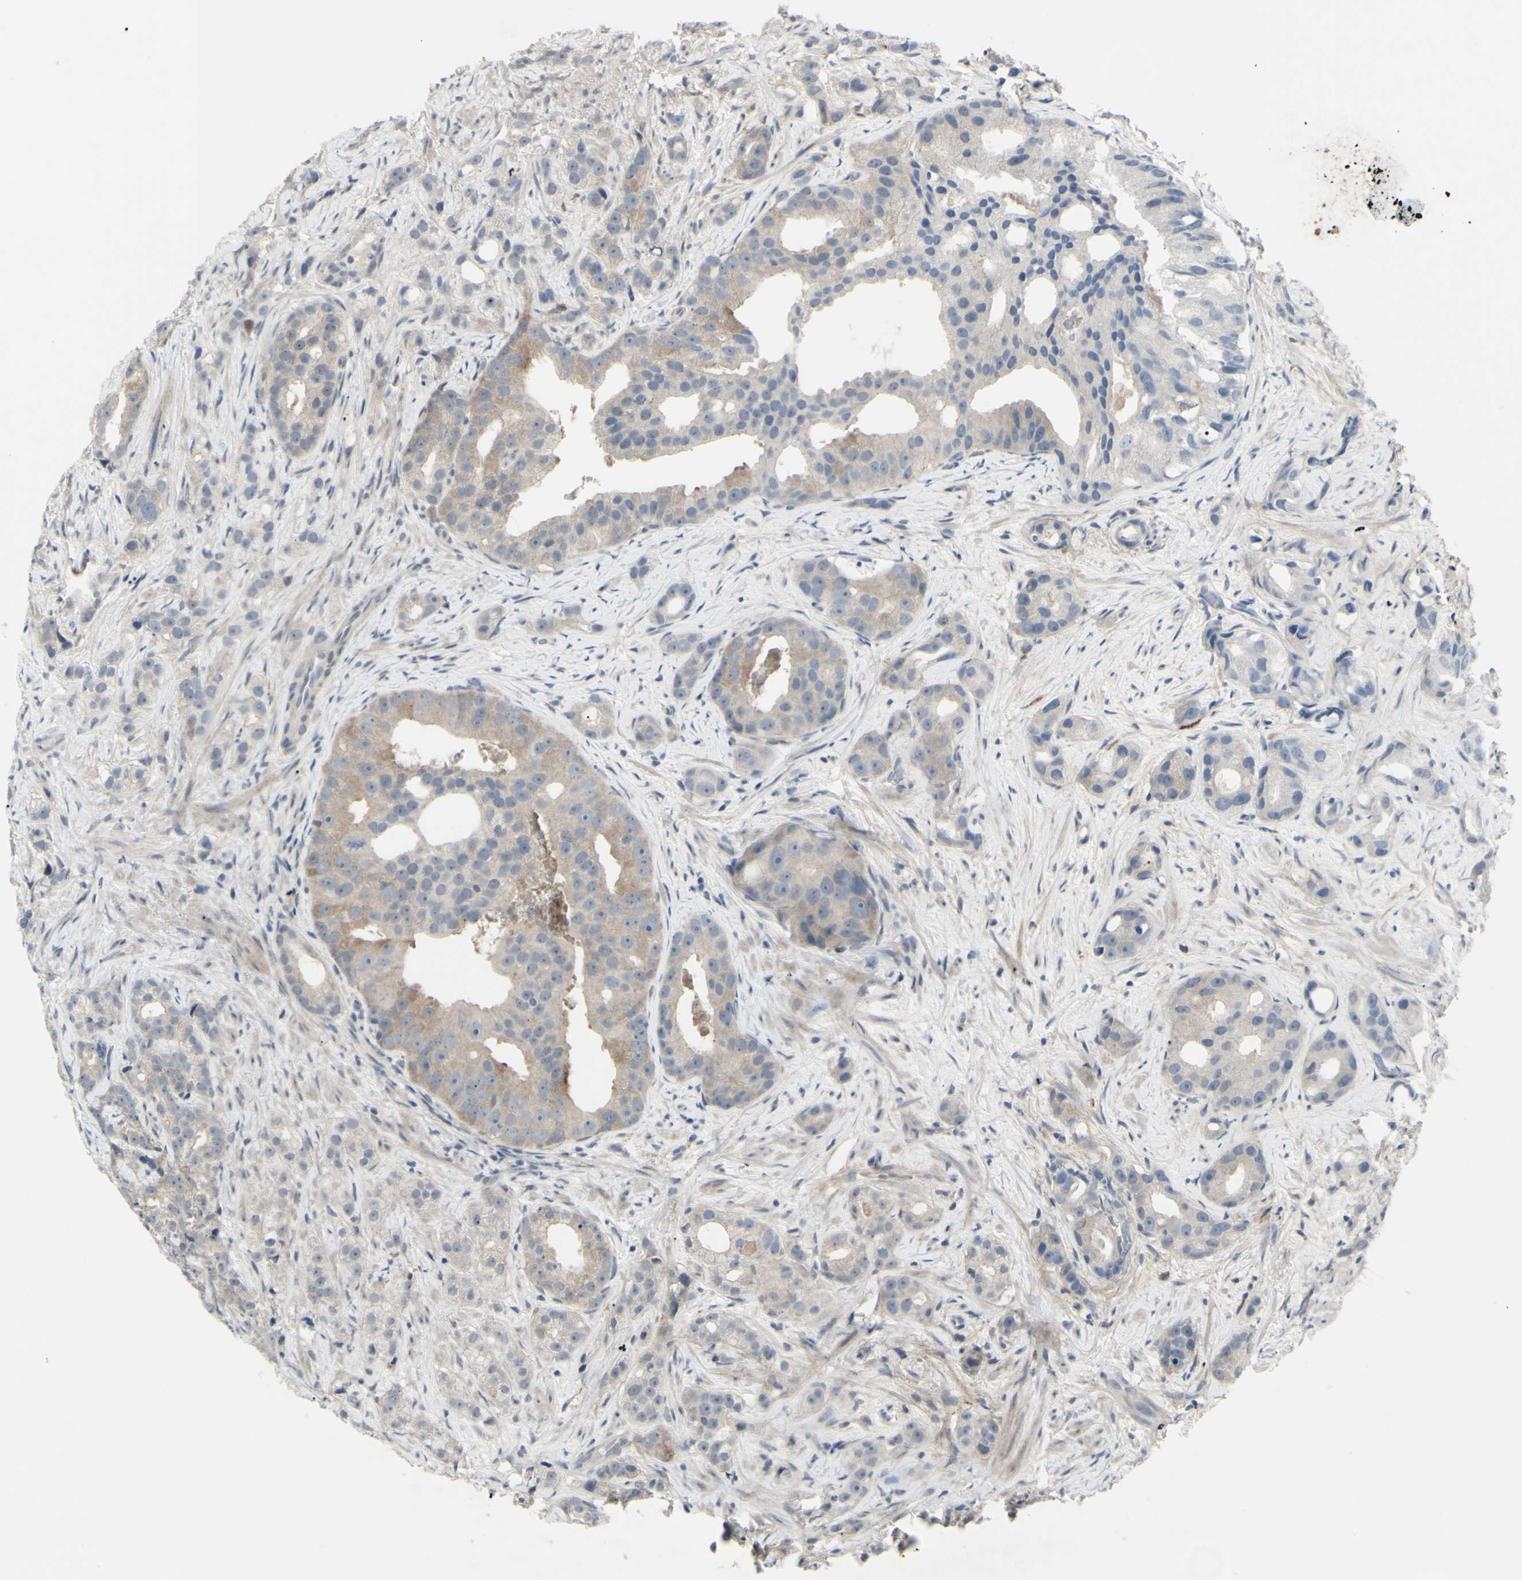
{"staining": {"intensity": "weak", "quantity": "<25%", "location": "cytoplasmic/membranous"}, "tissue": "prostate cancer", "cell_type": "Tumor cells", "image_type": "cancer", "snomed": [{"axis": "morphology", "description": "Adenocarcinoma, Low grade"}, {"axis": "topography", "description": "Prostate"}], "caption": "There is no significant staining in tumor cells of prostate cancer. (DAB (3,3'-diaminobenzidine) IHC with hematoxylin counter stain).", "gene": "ETNK1", "patient": {"sex": "male", "age": 89}}